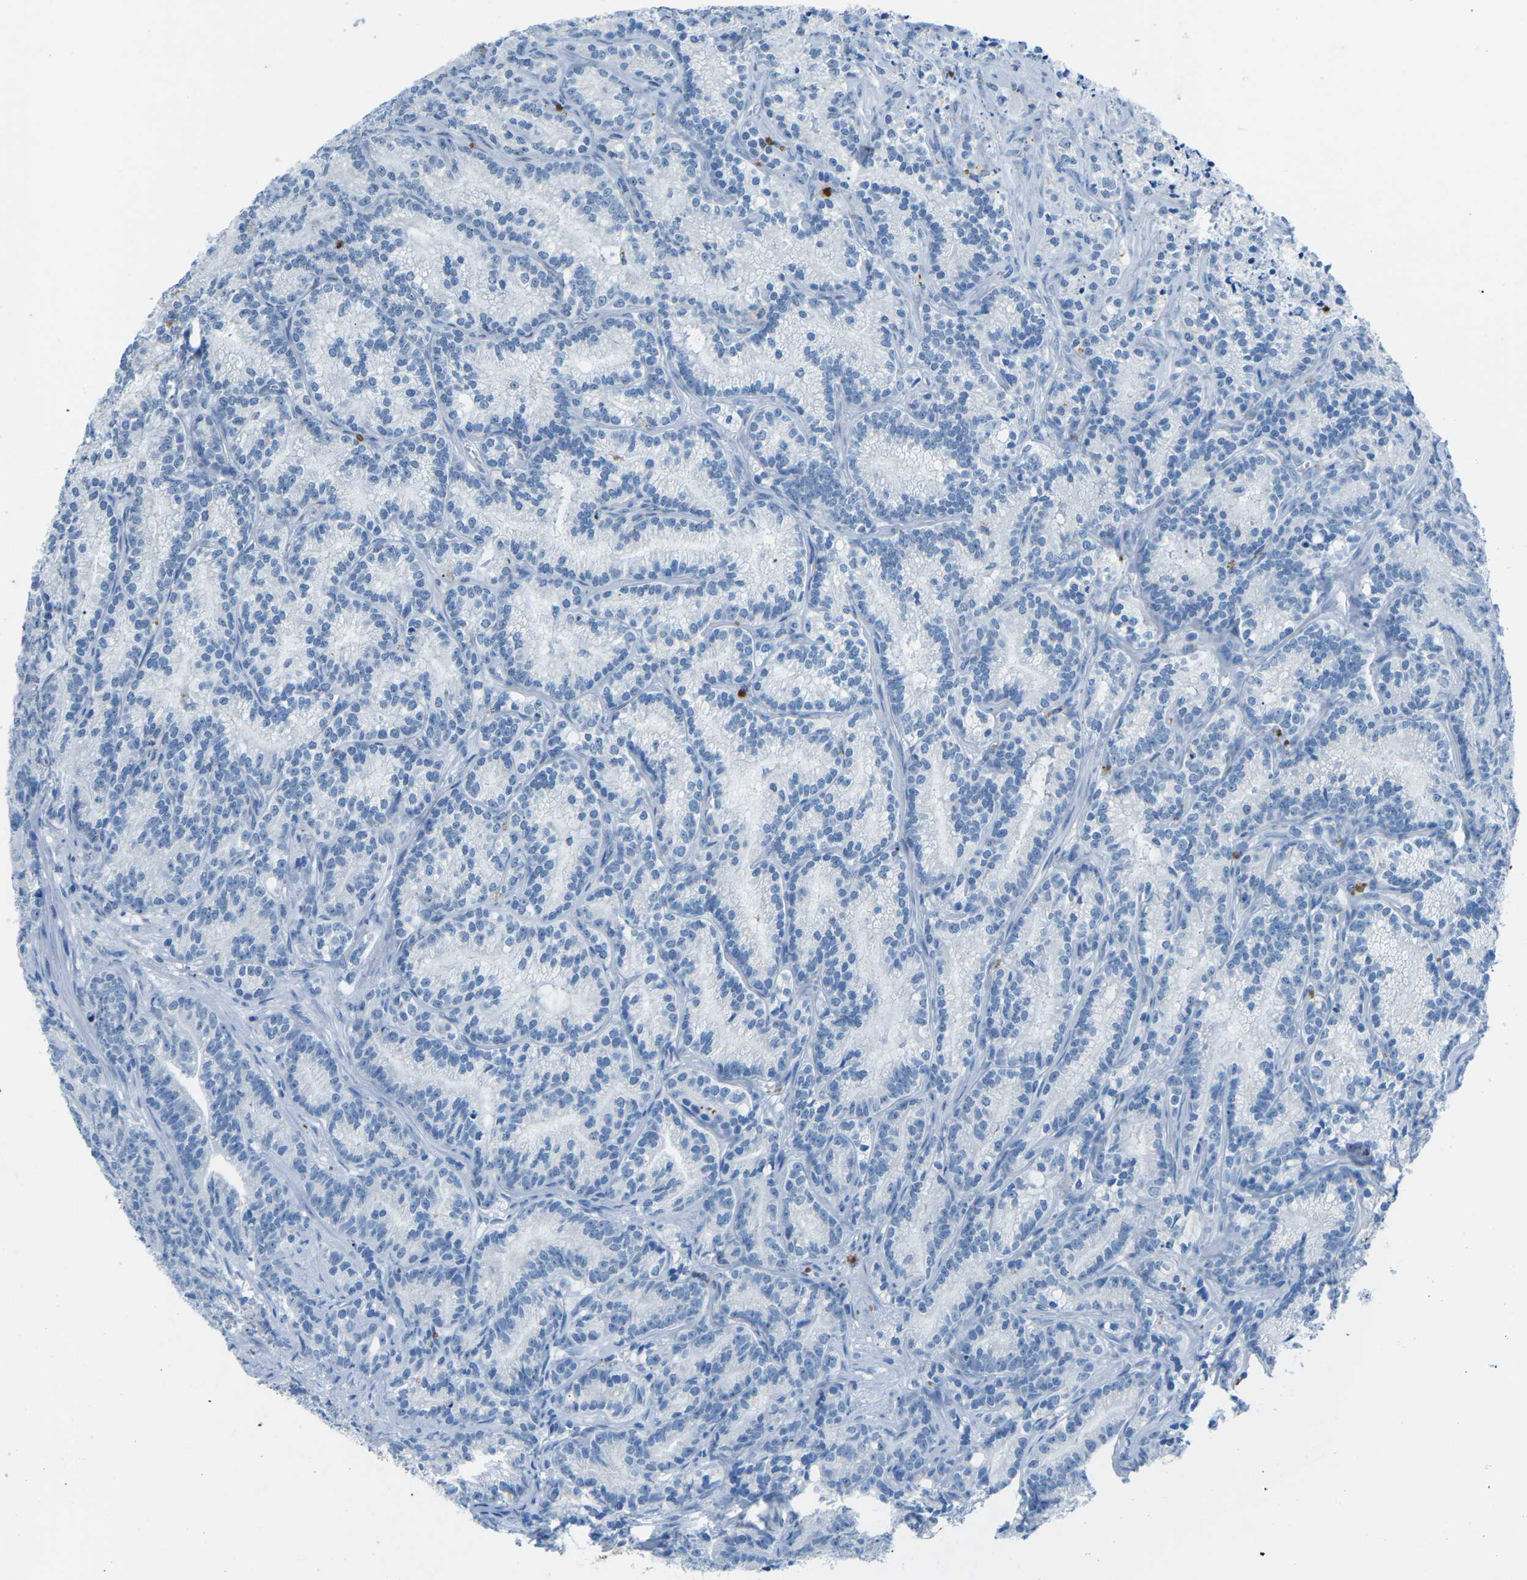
{"staining": {"intensity": "negative", "quantity": "none", "location": "none"}, "tissue": "prostate cancer", "cell_type": "Tumor cells", "image_type": "cancer", "snomed": [{"axis": "morphology", "description": "Adenocarcinoma, Low grade"}, {"axis": "topography", "description": "Prostate"}], "caption": "DAB (3,3'-diaminobenzidine) immunohistochemical staining of prostate cancer demonstrates no significant staining in tumor cells.", "gene": "MYH8", "patient": {"sex": "male", "age": 89}}